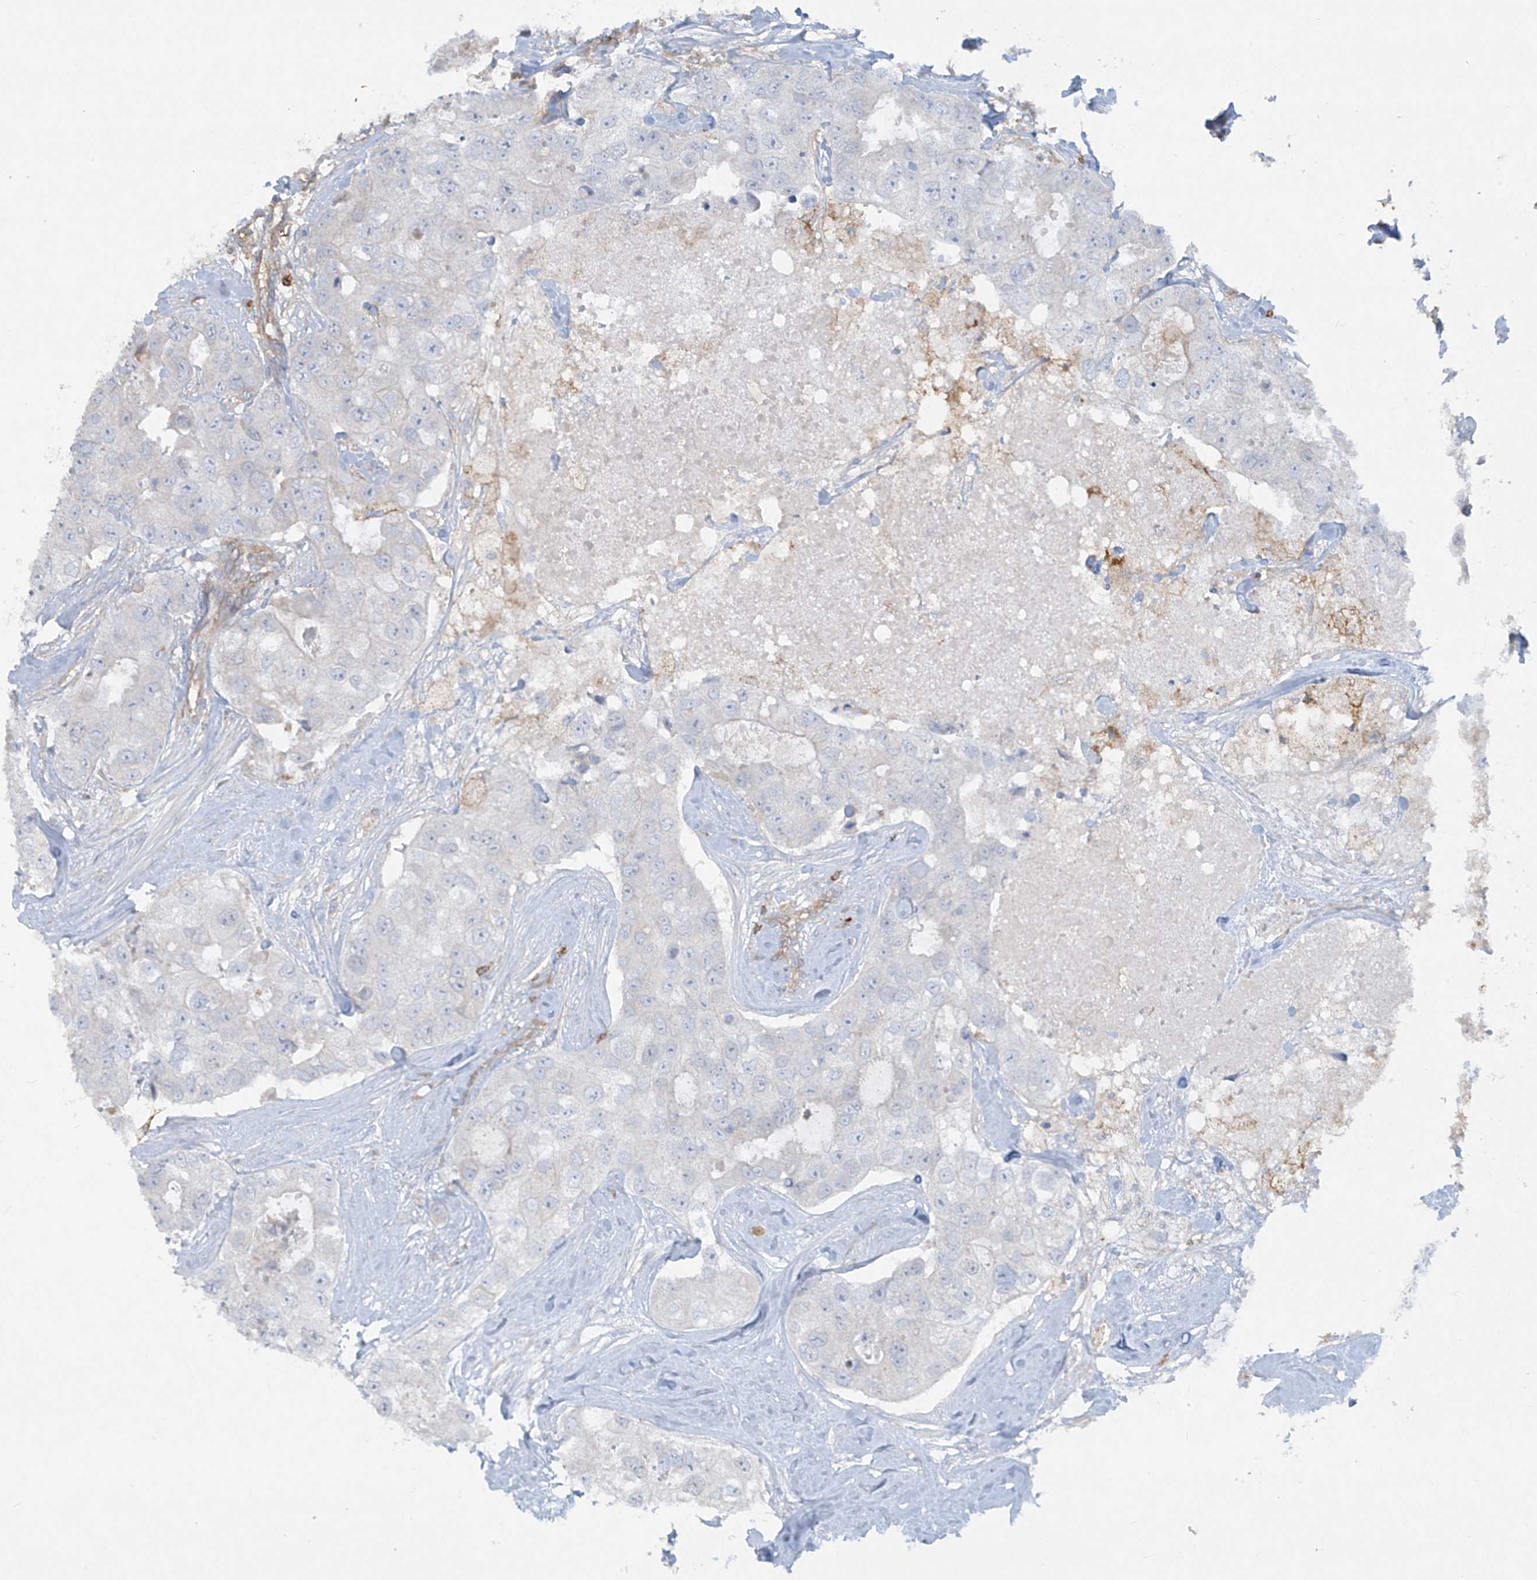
{"staining": {"intensity": "negative", "quantity": "none", "location": "none"}, "tissue": "breast cancer", "cell_type": "Tumor cells", "image_type": "cancer", "snomed": [{"axis": "morphology", "description": "Duct carcinoma"}, {"axis": "topography", "description": "Breast"}], "caption": "High magnification brightfield microscopy of breast cancer (invasive ductal carcinoma) stained with DAB (3,3'-diaminobenzidine) (brown) and counterstained with hematoxylin (blue): tumor cells show no significant staining.", "gene": "HLA-E", "patient": {"sex": "female", "age": 62}}